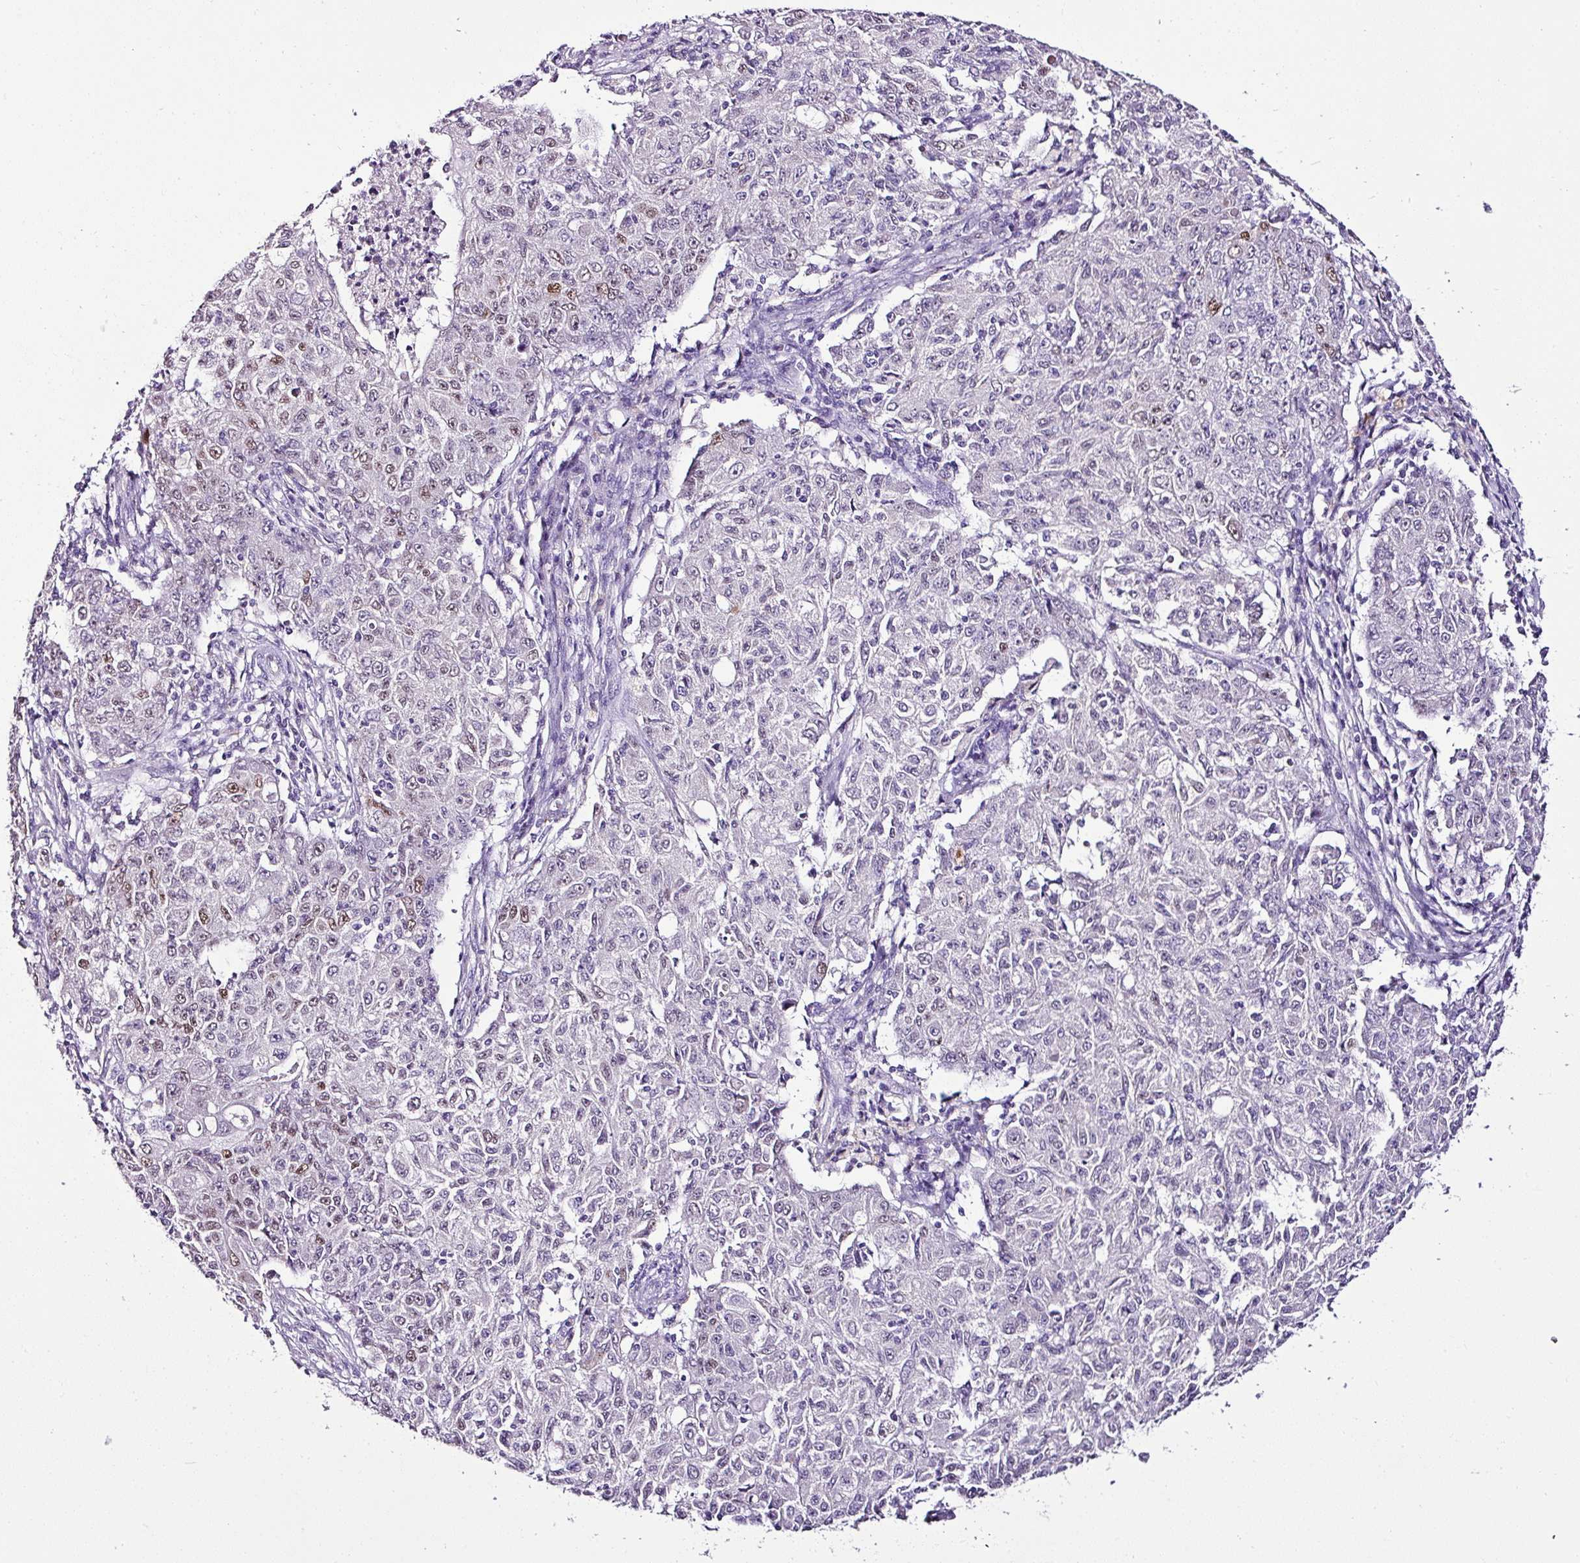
{"staining": {"intensity": "negative", "quantity": "none", "location": "none"}, "tissue": "ovarian cancer", "cell_type": "Tumor cells", "image_type": "cancer", "snomed": [{"axis": "morphology", "description": "Carcinoma, endometroid"}, {"axis": "topography", "description": "Ovary"}], "caption": "The image reveals no significant expression in tumor cells of ovarian cancer (endometroid carcinoma).", "gene": "ESR1", "patient": {"sex": "female", "age": 42}}